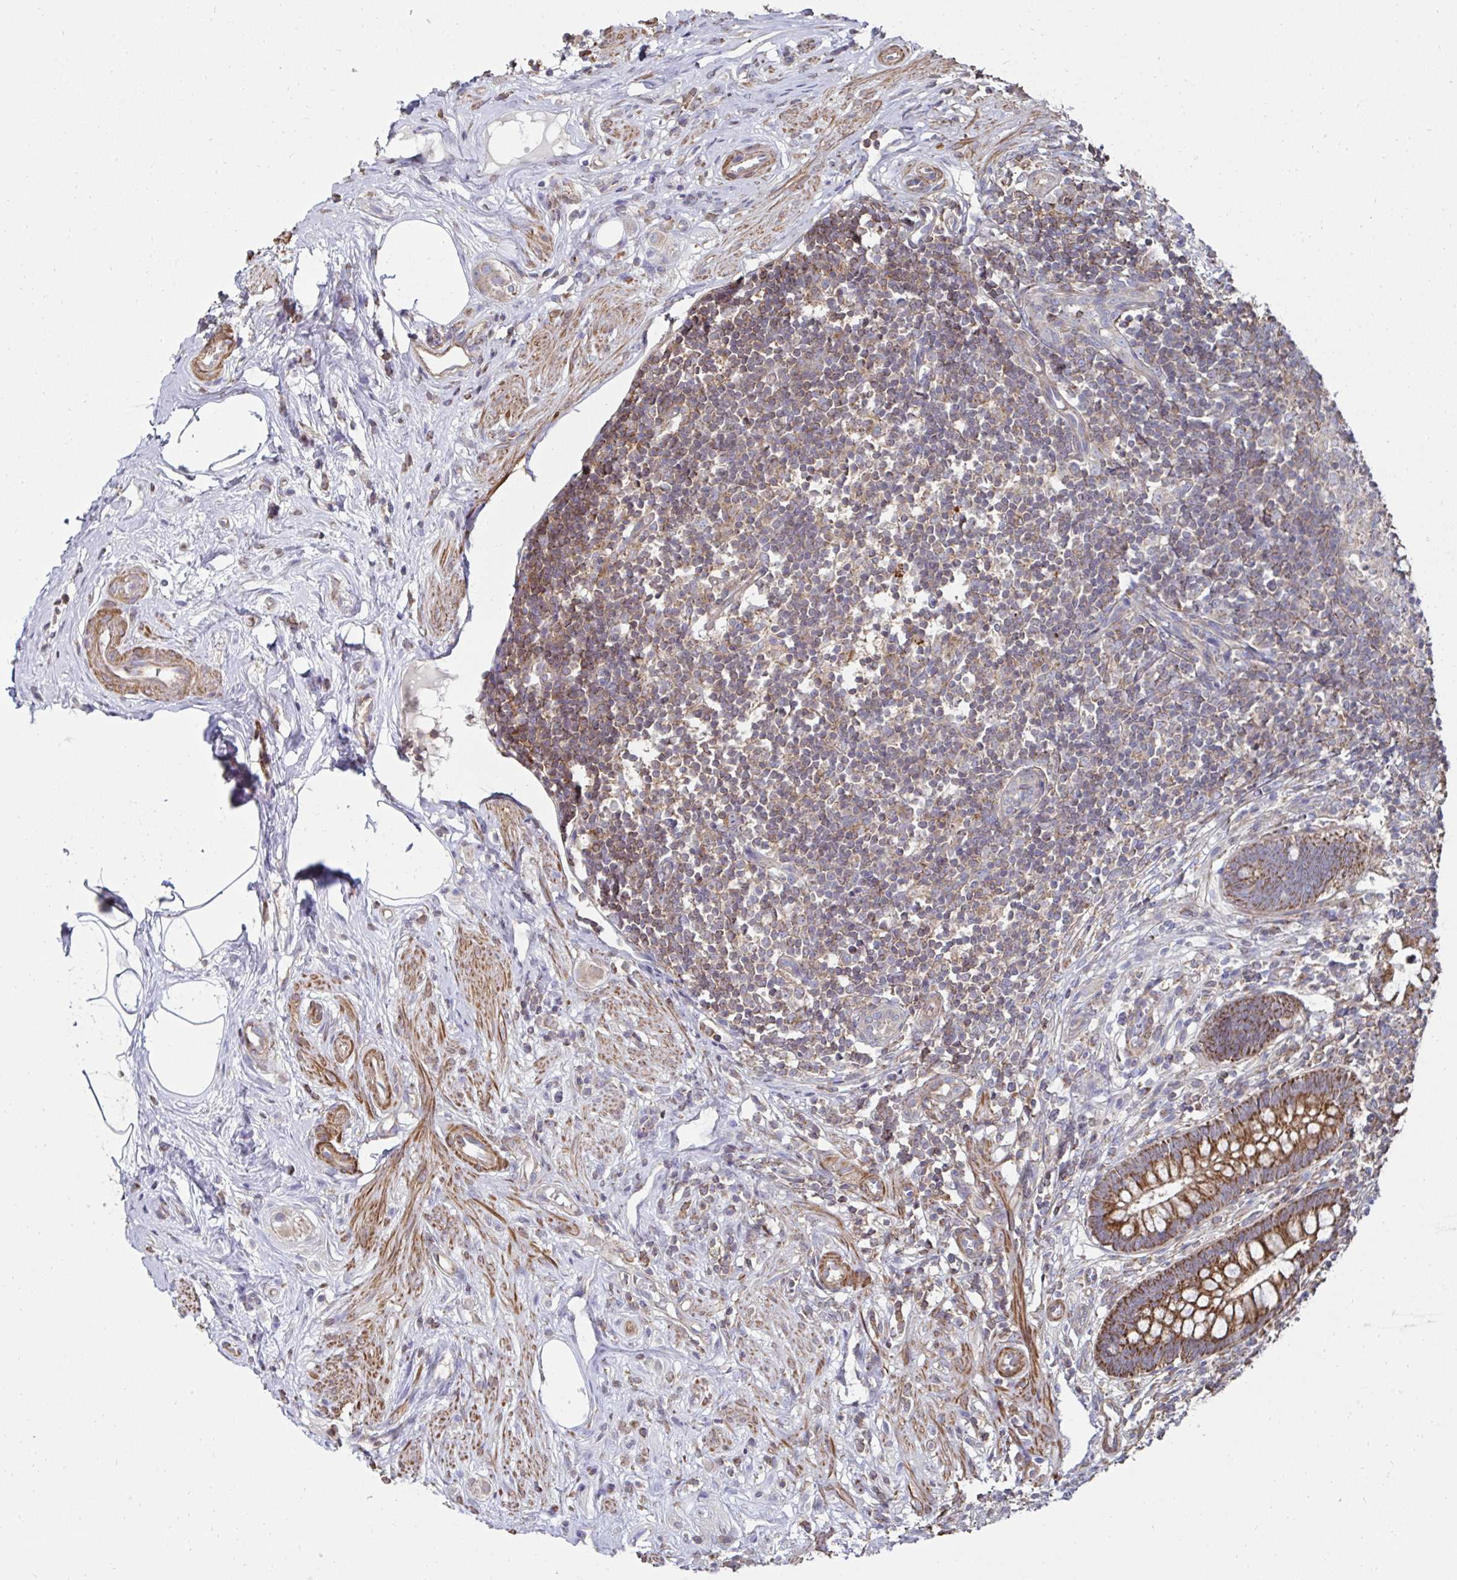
{"staining": {"intensity": "strong", "quantity": ">75%", "location": "cytoplasmic/membranous"}, "tissue": "appendix", "cell_type": "Glandular cells", "image_type": "normal", "snomed": [{"axis": "morphology", "description": "Normal tissue, NOS"}, {"axis": "topography", "description": "Appendix"}], "caption": "The micrograph demonstrates a brown stain indicating the presence of a protein in the cytoplasmic/membranous of glandular cells in appendix. The protein of interest is shown in brown color, while the nuclei are stained blue.", "gene": "DZANK1", "patient": {"sex": "female", "age": 56}}